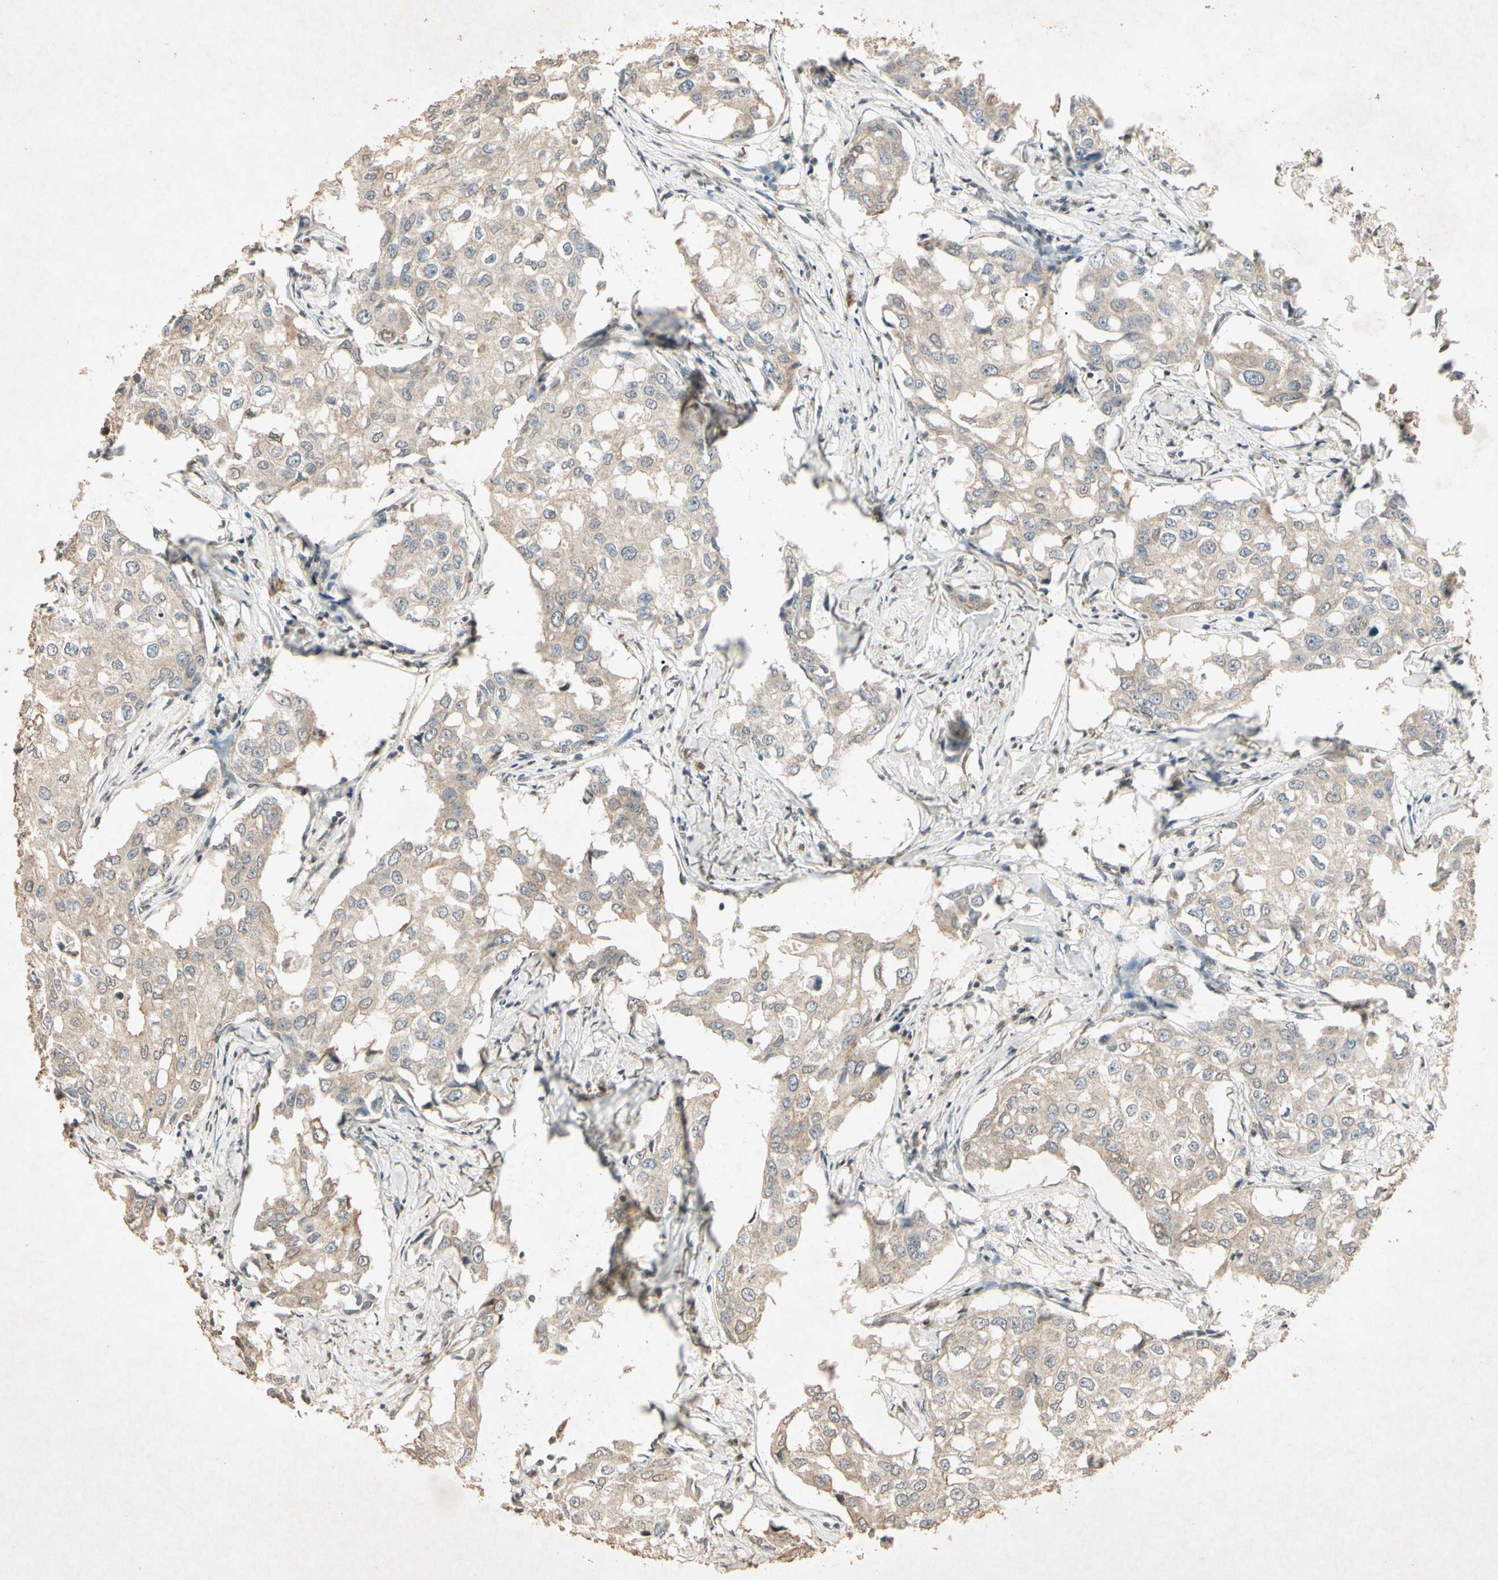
{"staining": {"intensity": "weak", "quantity": ">75%", "location": "cytoplasmic/membranous"}, "tissue": "breast cancer", "cell_type": "Tumor cells", "image_type": "cancer", "snomed": [{"axis": "morphology", "description": "Duct carcinoma"}, {"axis": "topography", "description": "Breast"}], "caption": "Immunohistochemistry (IHC) of human infiltrating ductal carcinoma (breast) exhibits low levels of weak cytoplasmic/membranous positivity in approximately >75% of tumor cells.", "gene": "MSRB1", "patient": {"sex": "female", "age": 27}}